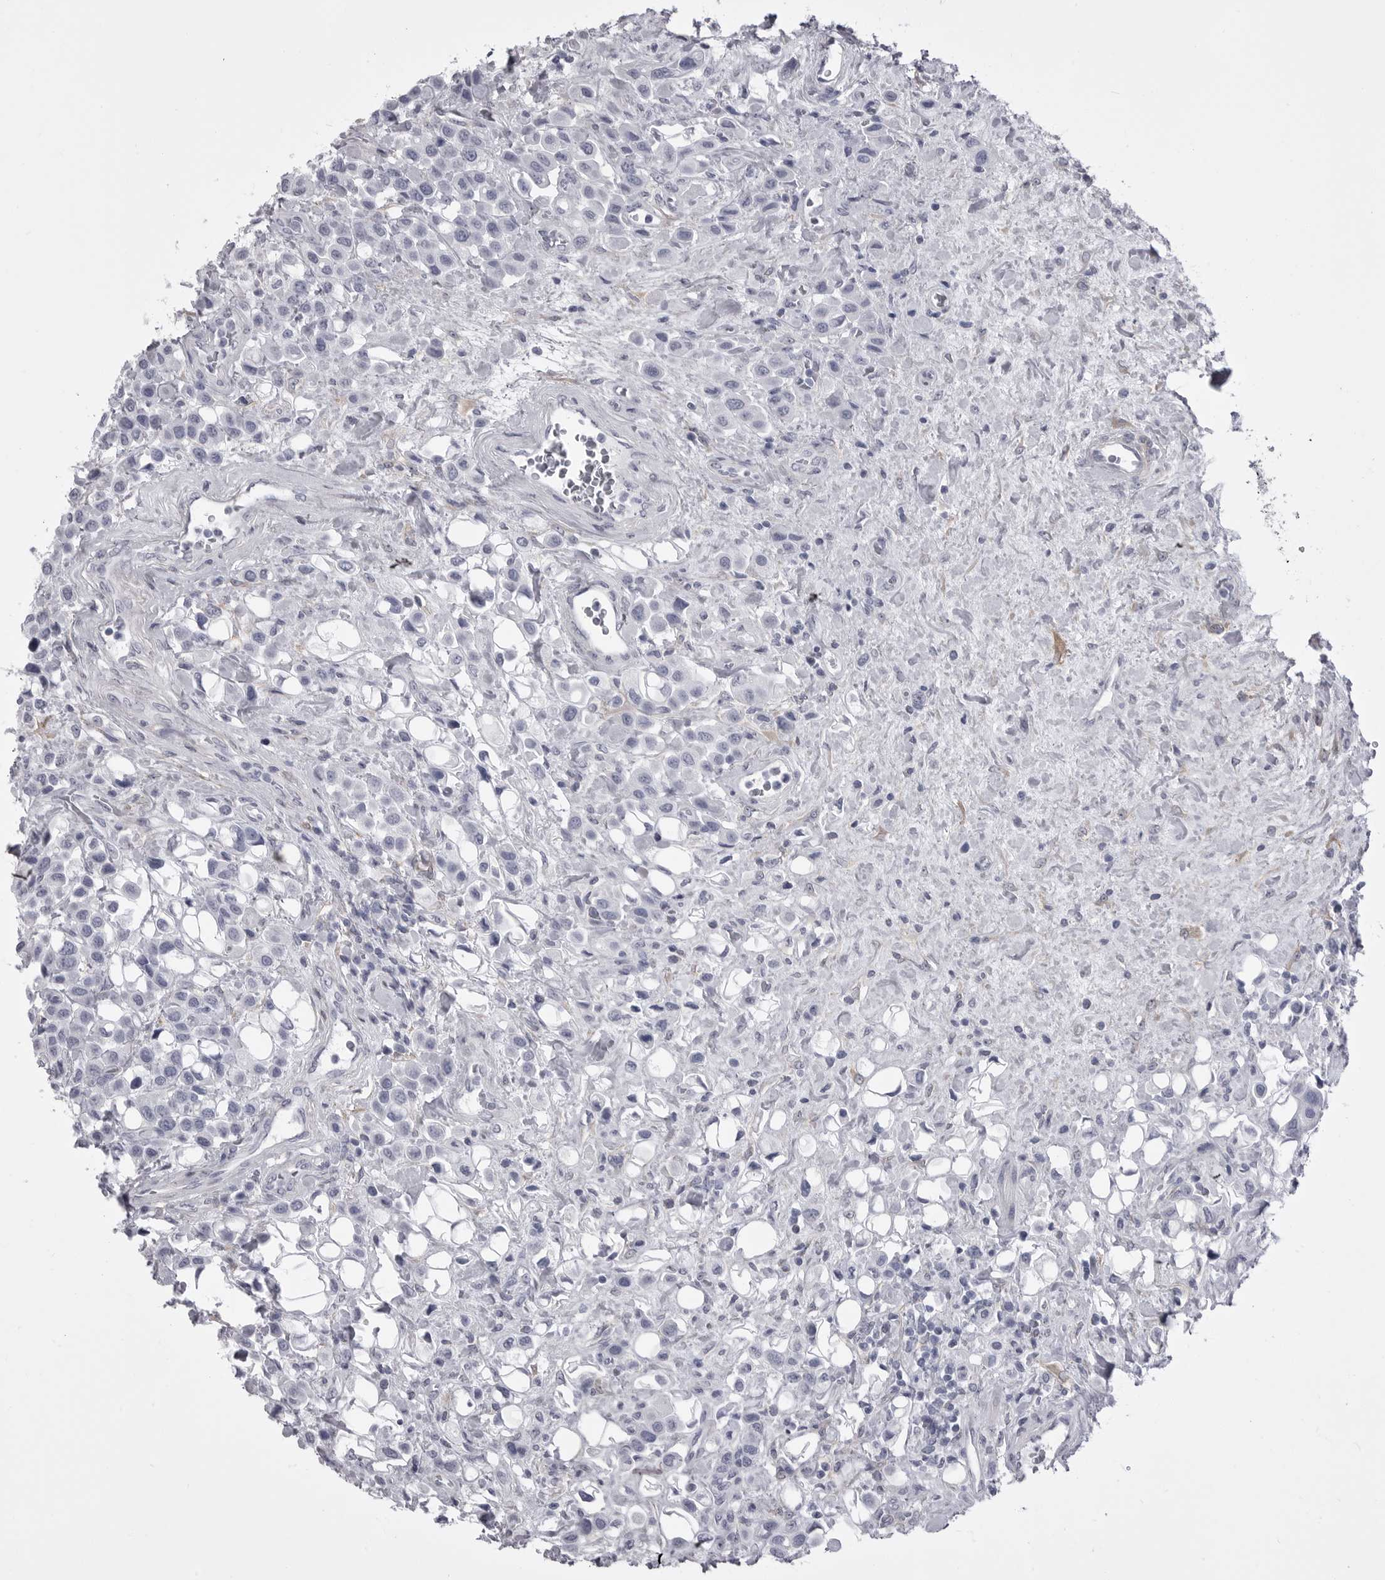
{"staining": {"intensity": "negative", "quantity": "none", "location": "none"}, "tissue": "urothelial cancer", "cell_type": "Tumor cells", "image_type": "cancer", "snomed": [{"axis": "morphology", "description": "Urothelial carcinoma, High grade"}, {"axis": "topography", "description": "Urinary bladder"}], "caption": "Histopathology image shows no significant protein positivity in tumor cells of high-grade urothelial carcinoma.", "gene": "ANK2", "patient": {"sex": "male", "age": 50}}